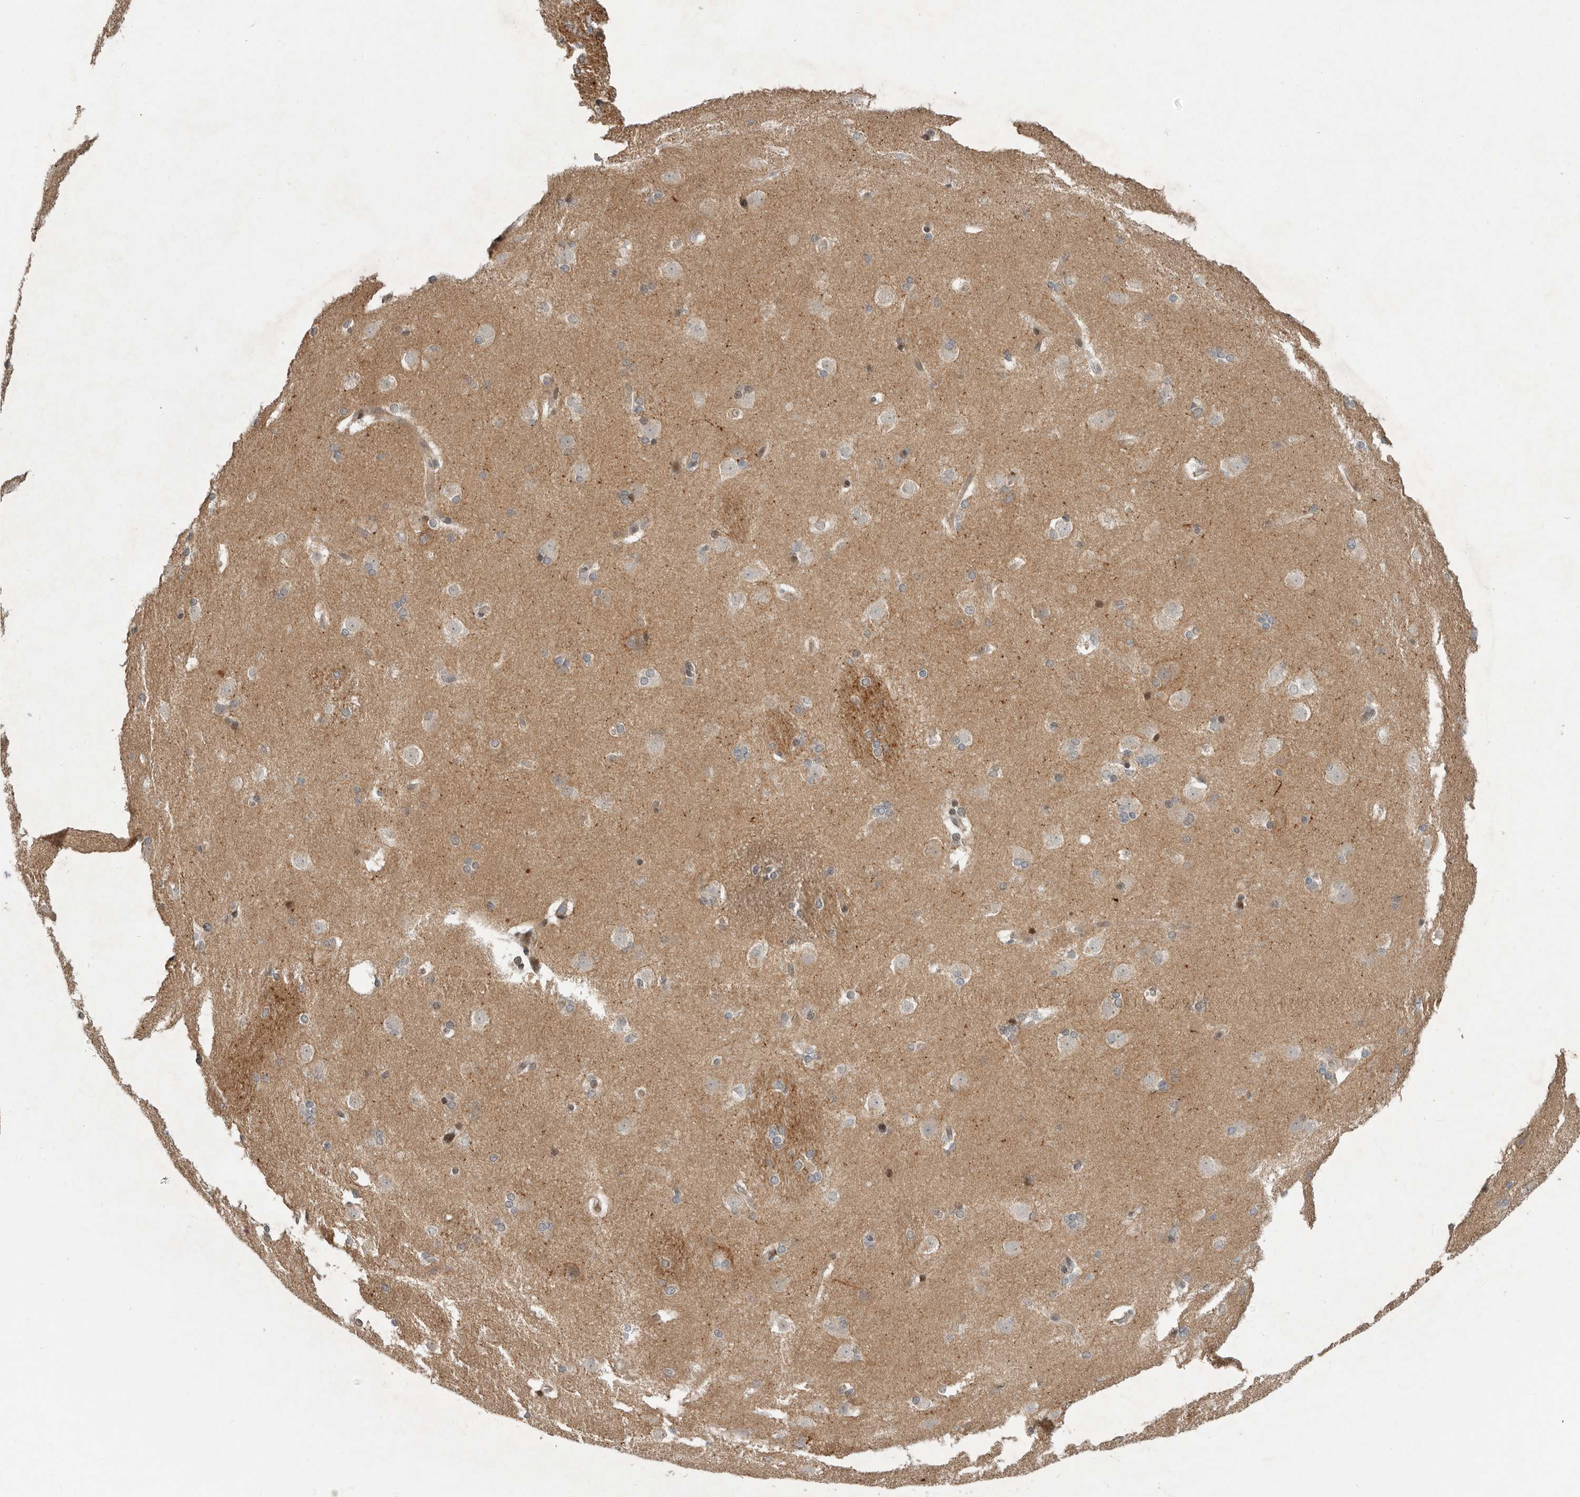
{"staining": {"intensity": "negative", "quantity": "none", "location": "none"}, "tissue": "caudate", "cell_type": "Glial cells", "image_type": "normal", "snomed": [{"axis": "morphology", "description": "Normal tissue, NOS"}, {"axis": "topography", "description": "Lateral ventricle wall"}], "caption": "Caudate stained for a protein using immunohistochemistry (IHC) displays no expression glial cells.", "gene": "RABIF", "patient": {"sex": "female", "age": 19}}